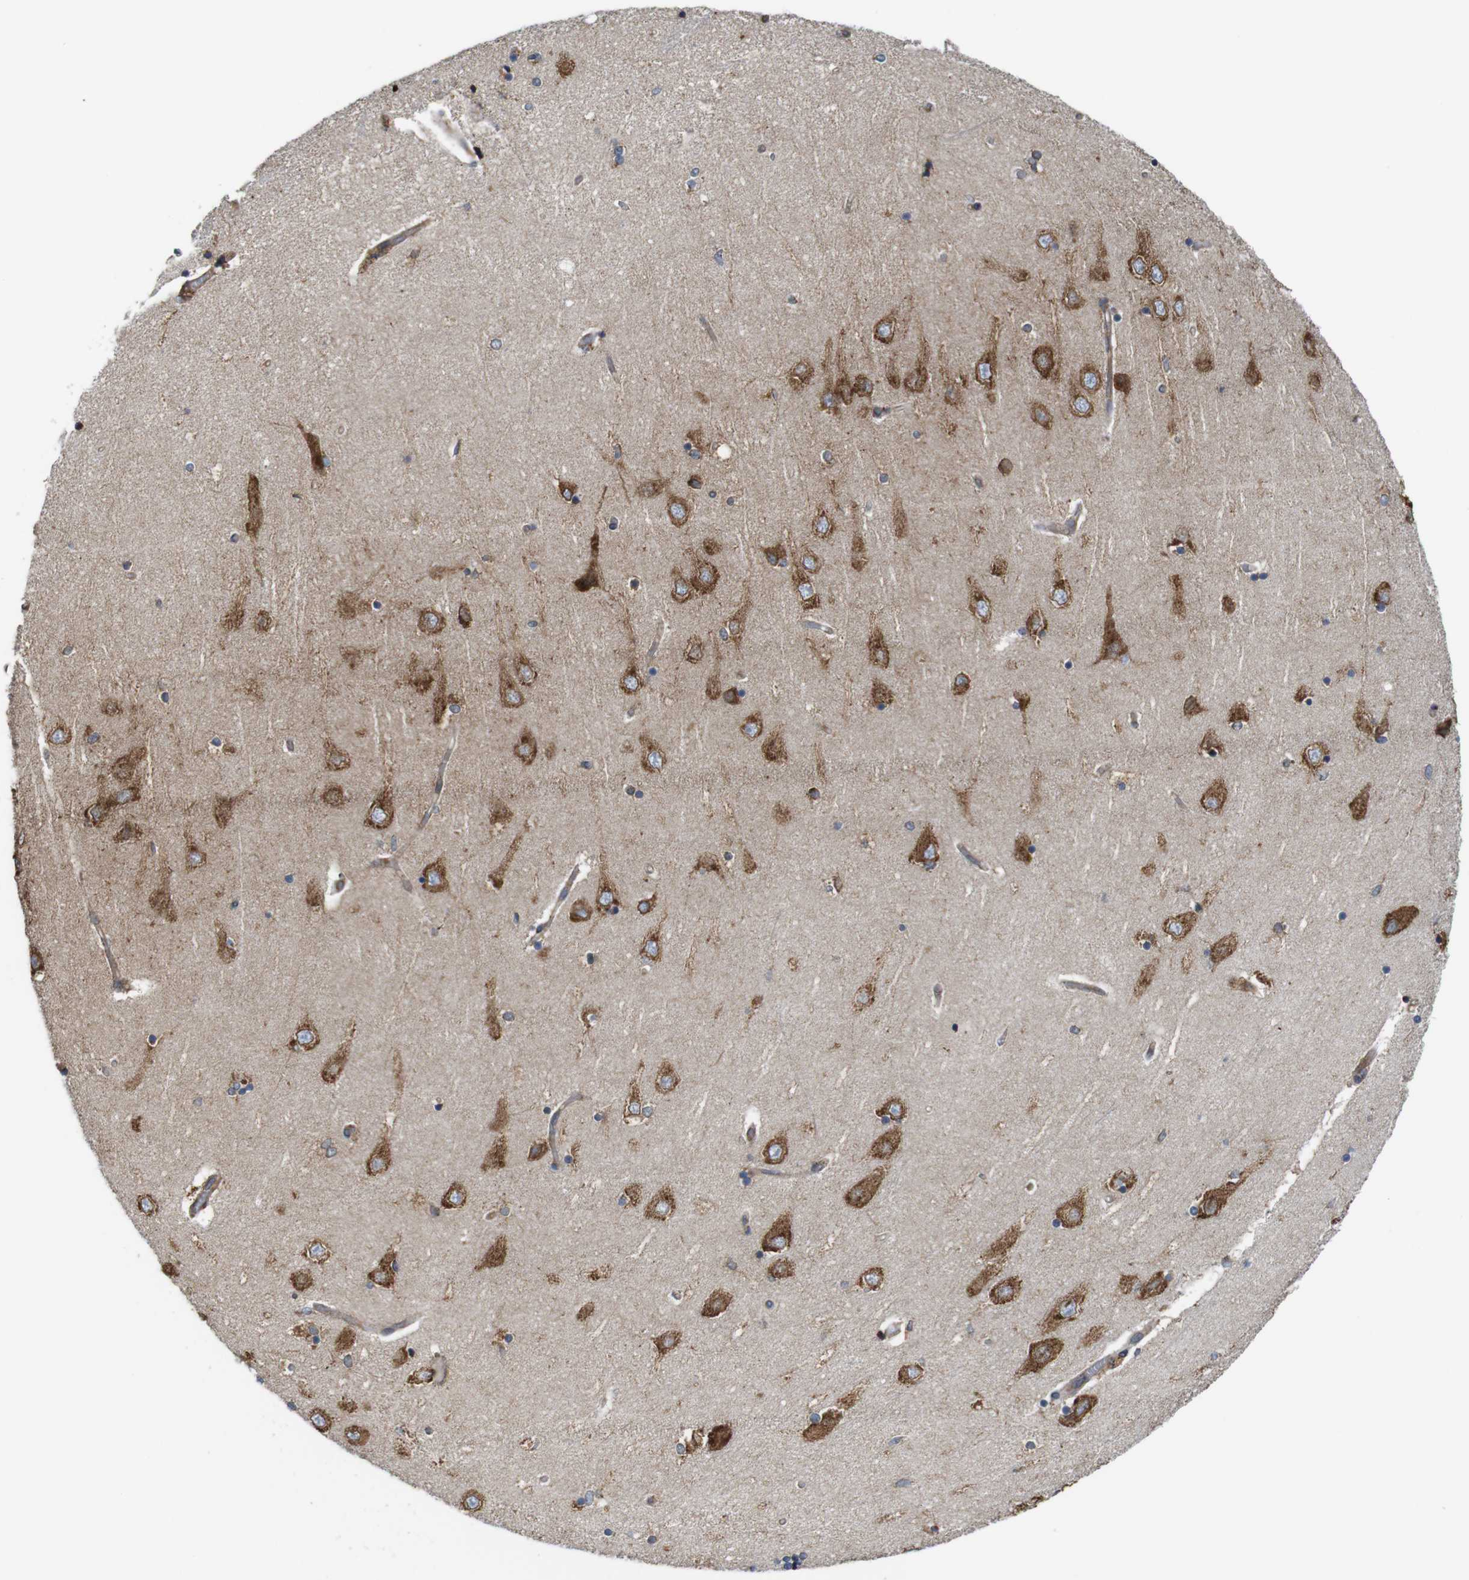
{"staining": {"intensity": "moderate", "quantity": "<25%", "location": "cytoplasmic/membranous"}, "tissue": "hippocampus", "cell_type": "Glial cells", "image_type": "normal", "snomed": [{"axis": "morphology", "description": "Normal tissue, NOS"}, {"axis": "topography", "description": "Hippocampus"}], "caption": "Immunohistochemistry staining of unremarkable hippocampus, which shows low levels of moderate cytoplasmic/membranous expression in about <25% of glial cells indicating moderate cytoplasmic/membranous protein staining. The staining was performed using DAB (3,3'-diaminobenzidine) (brown) for protein detection and nuclei were counterstained in hematoxylin (blue).", "gene": "UGGT1", "patient": {"sex": "female", "age": 54}}